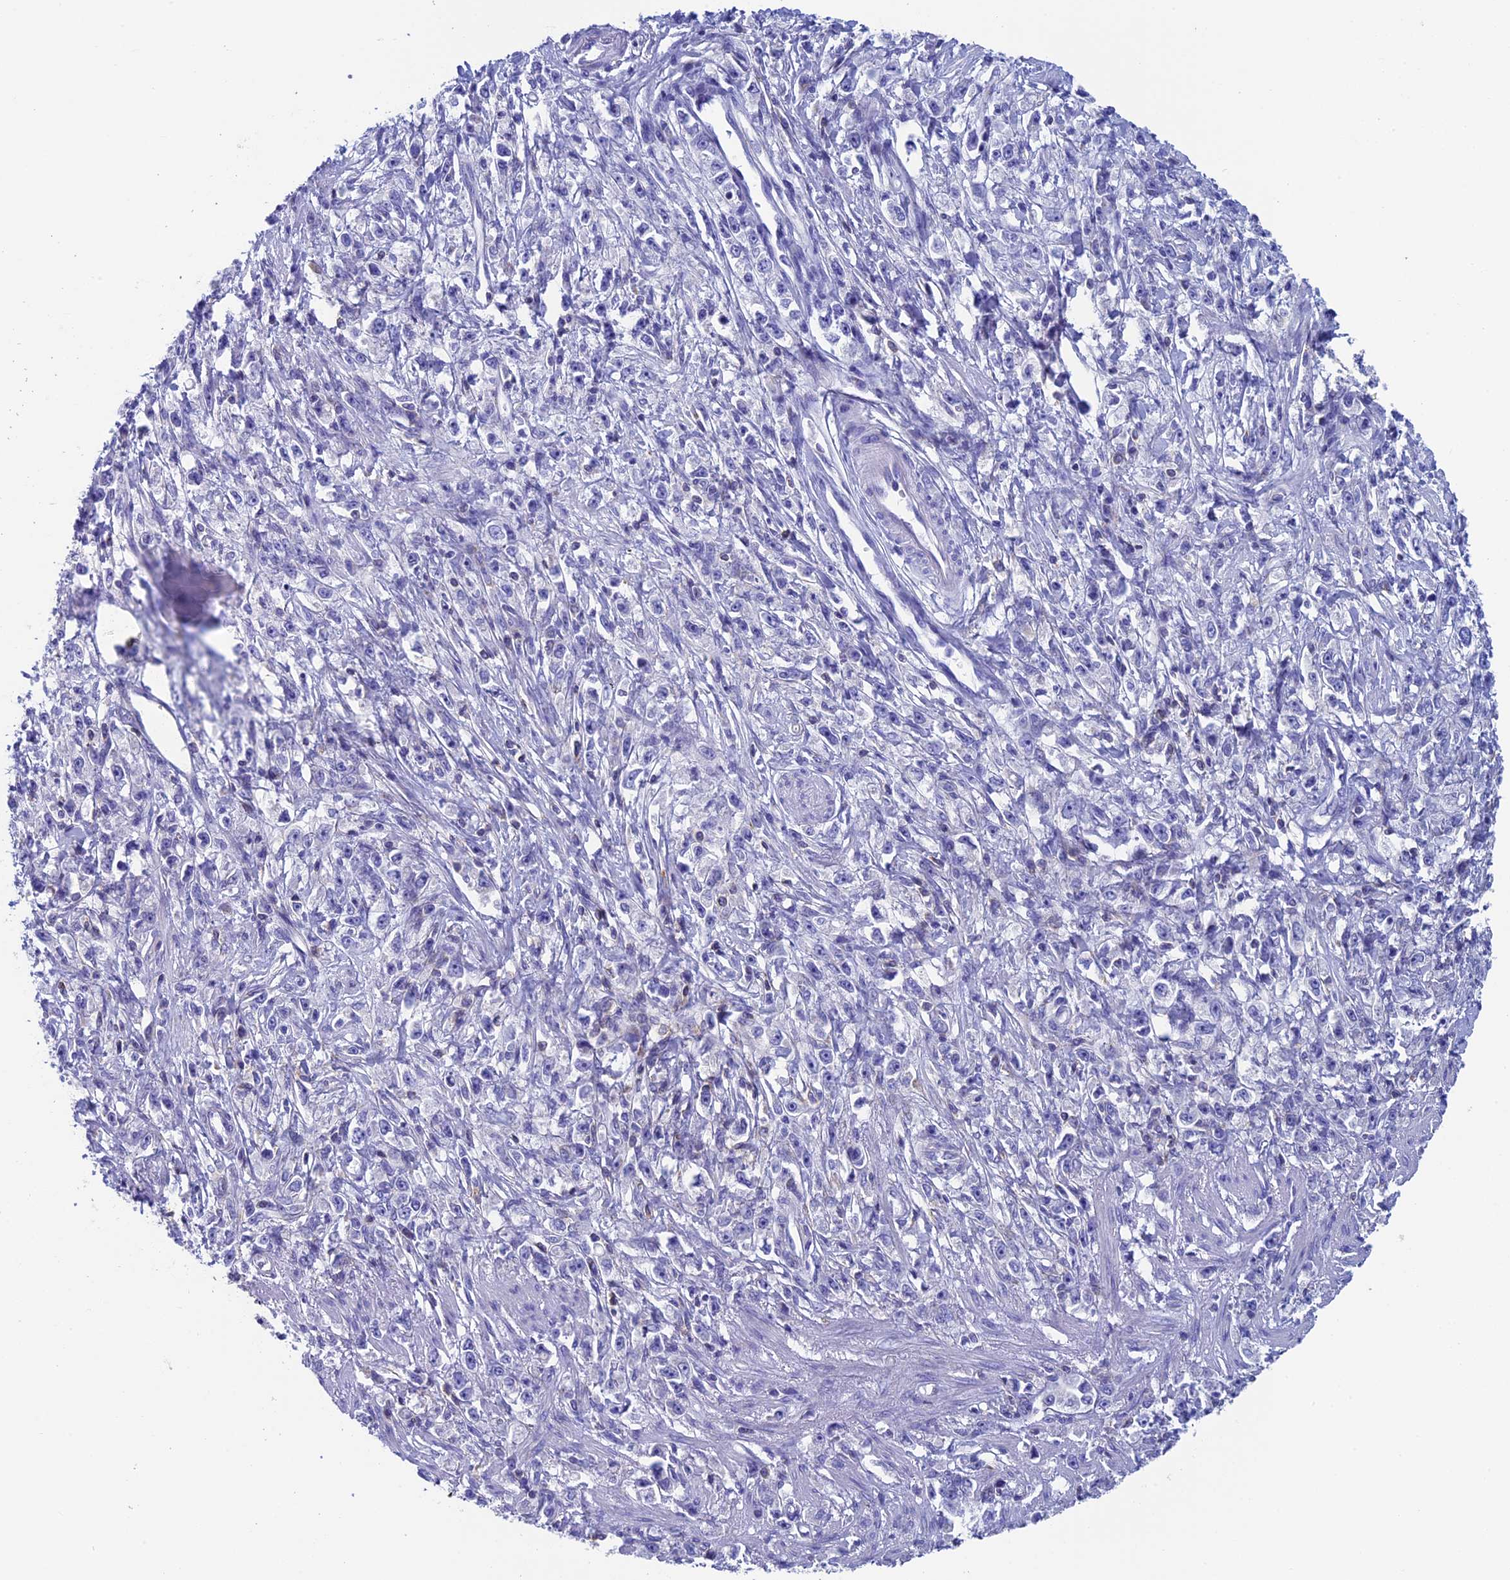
{"staining": {"intensity": "negative", "quantity": "none", "location": "none"}, "tissue": "stomach cancer", "cell_type": "Tumor cells", "image_type": "cancer", "snomed": [{"axis": "morphology", "description": "Adenocarcinoma, NOS"}, {"axis": "topography", "description": "Stomach"}], "caption": "High magnification brightfield microscopy of adenocarcinoma (stomach) stained with DAB (brown) and counterstained with hematoxylin (blue): tumor cells show no significant positivity.", "gene": "SEPTIN1", "patient": {"sex": "female", "age": 59}}